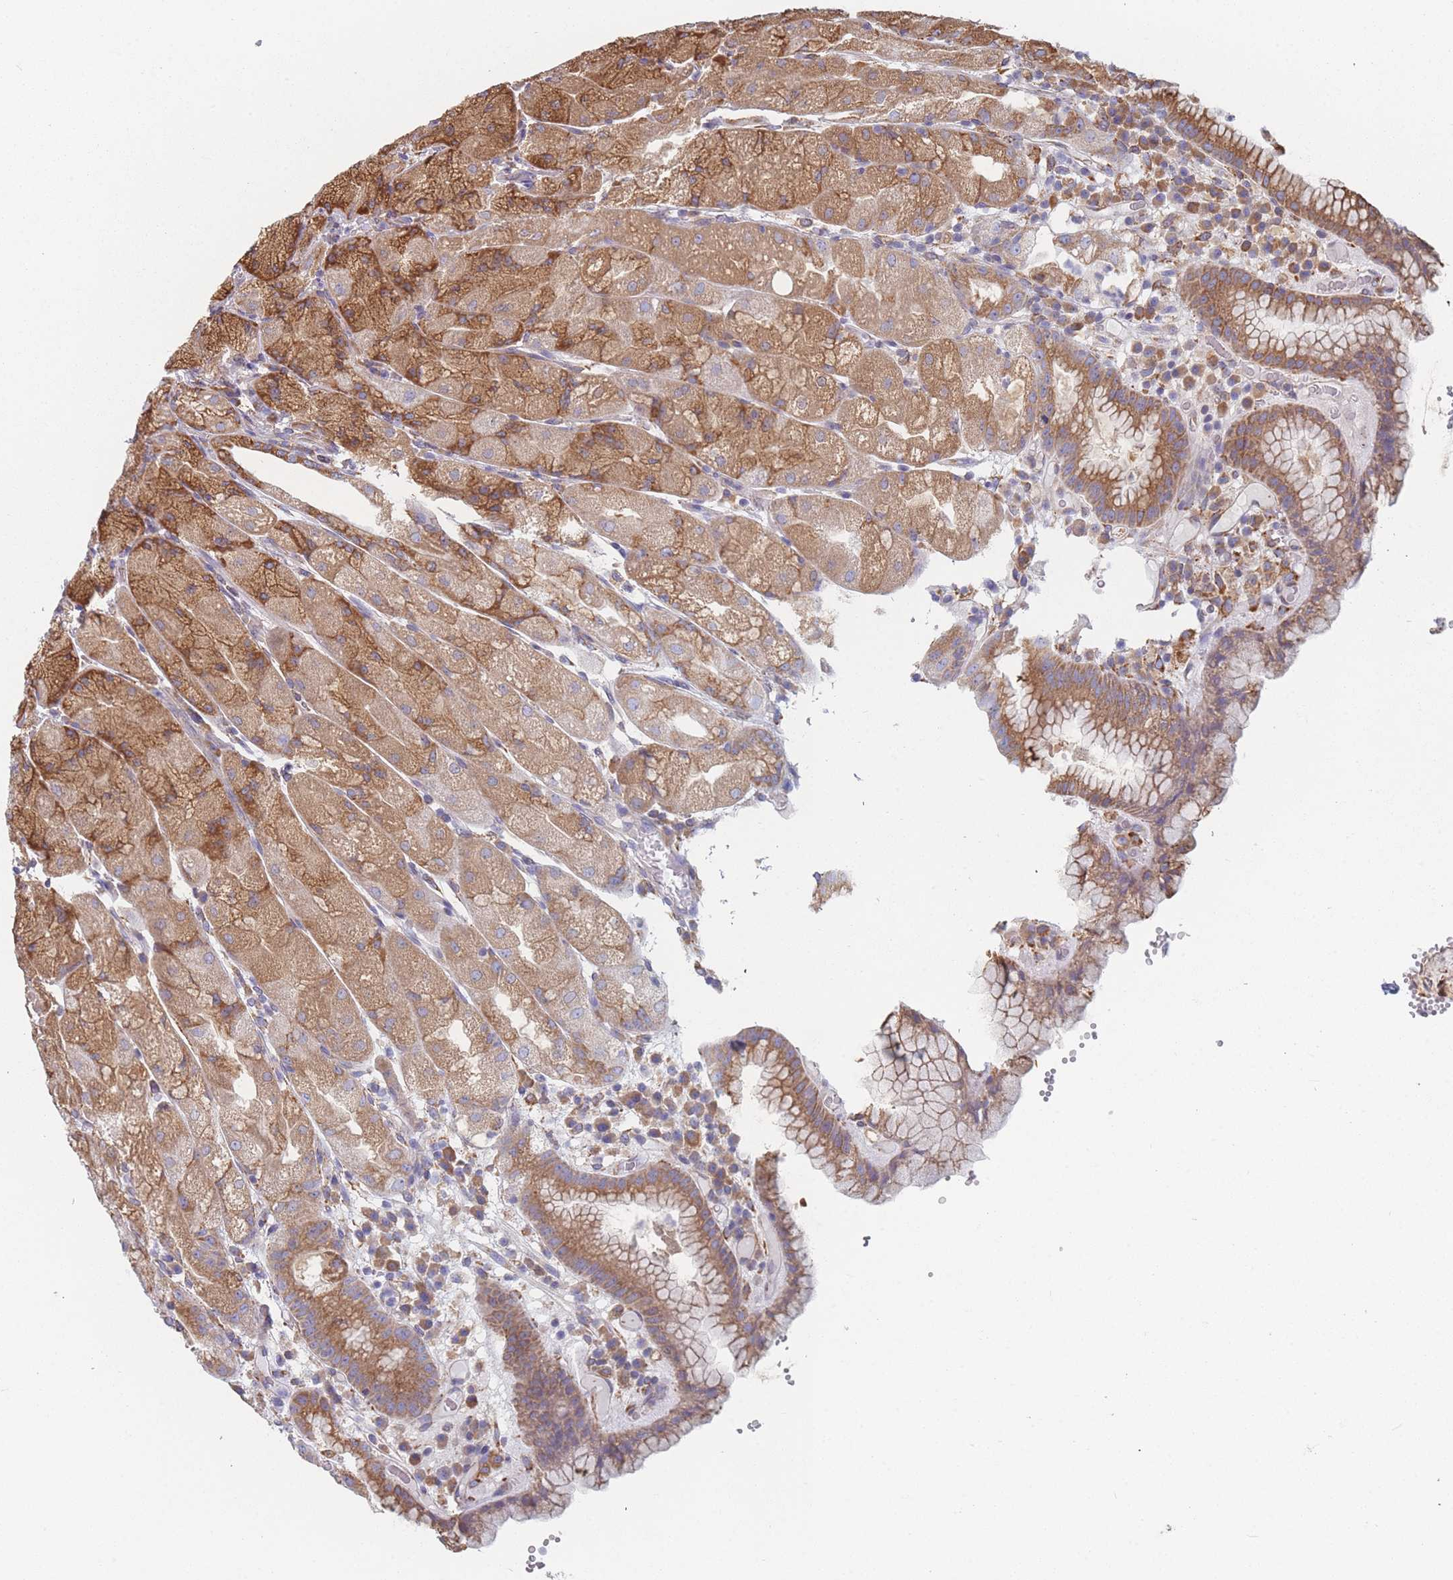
{"staining": {"intensity": "moderate", "quantity": ">75%", "location": "cytoplasmic/membranous"}, "tissue": "stomach", "cell_type": "Glandular cells", "image_type": "normal", "snomed": [{"axis": "morphology", "description": "Normal tissue, NOS"}, {"axis": "topography", "description": "Stomach, upper"}], "caption": "There is medium levels of moderate cytoplasmic/membranous staining in glandular cells of benign stomach, as demonstrated by immunohistochemical staining (brown color).", "gene": "OR7C2", "patient": {"sex": "male", "age": 52}}